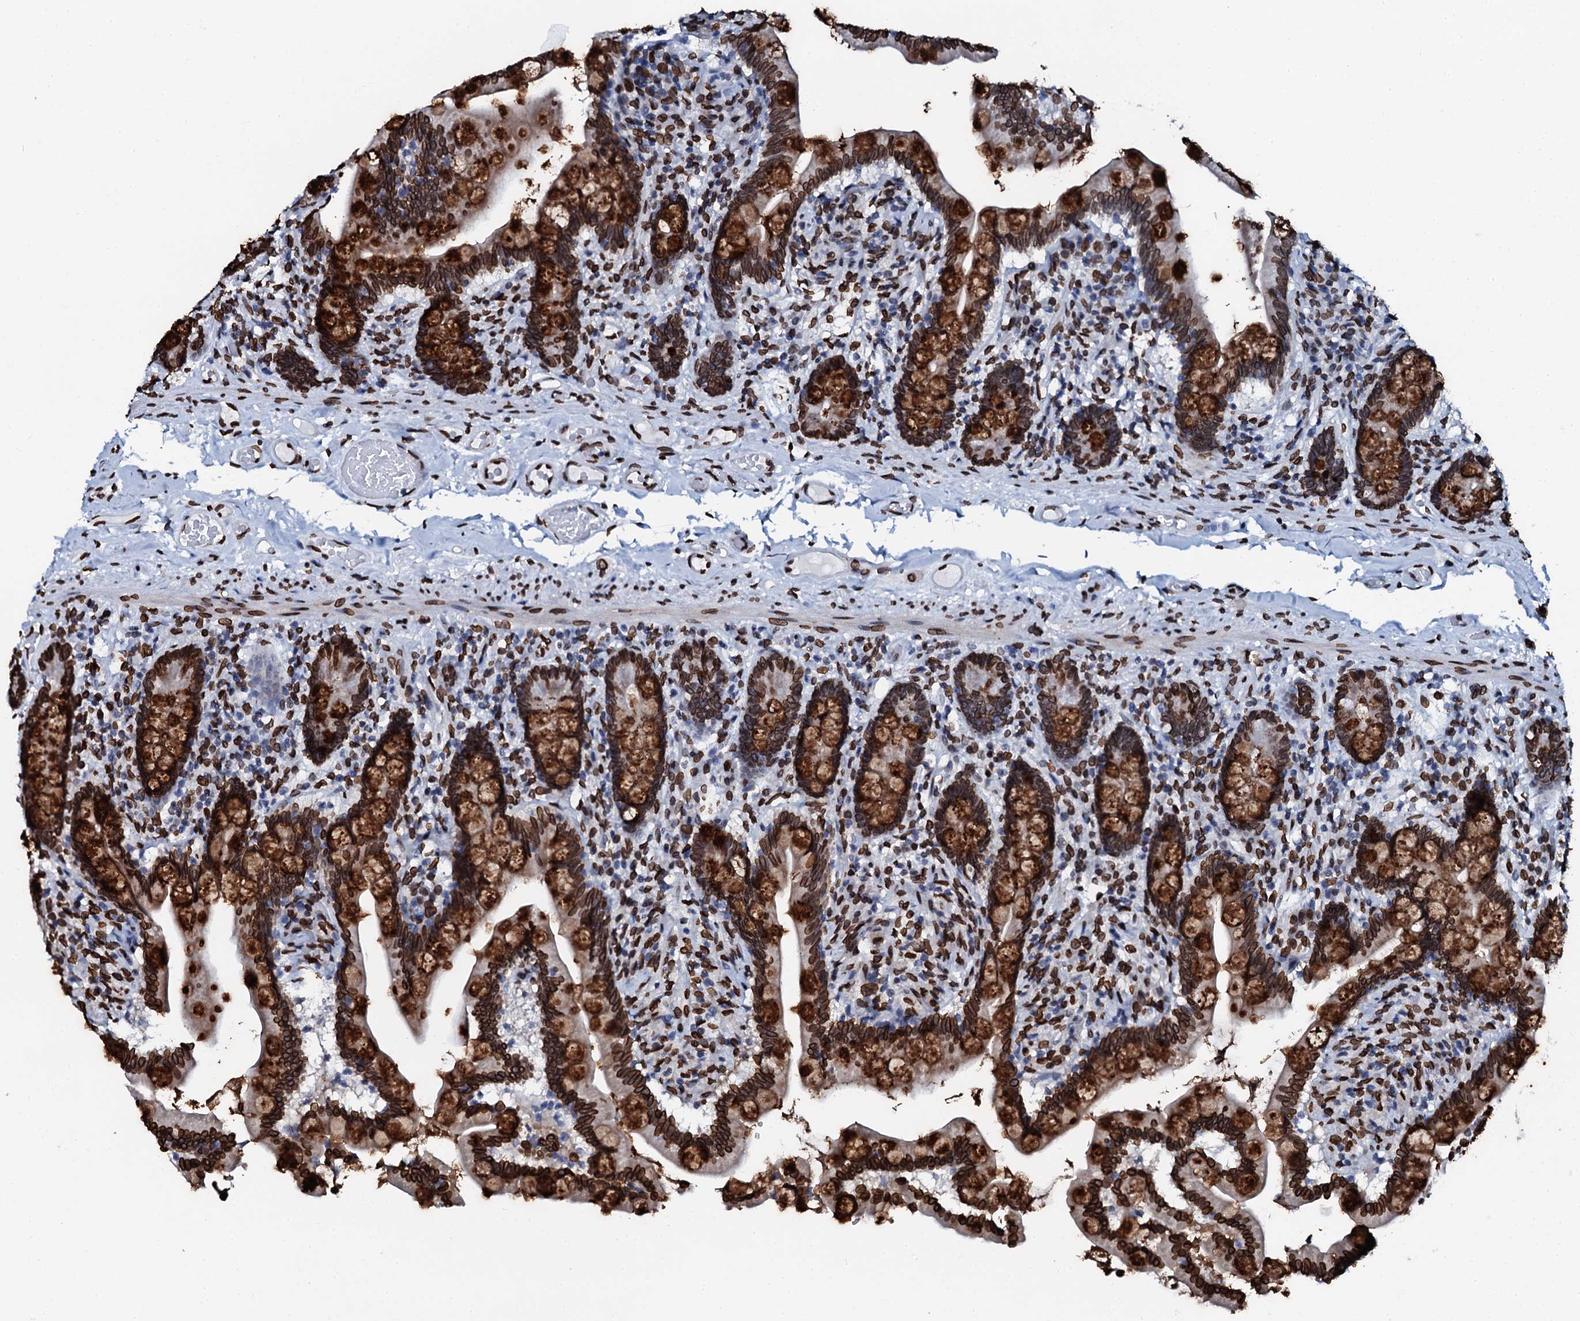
{"staining": {"intensity": "strong", "quantity": ">75%", "location": "cytoplasmic/membranous,nuclear"}, "tissue": "small intestine", "cell_type": "Glandular cells", "image_type": "normal", "snomed": [{"axis": "morphology", "description": "Normal tissue, NOS"}, {"axis": "topography", "description": "Small intestine"}], "caption": "IHC photomicrograph of benign small intestine stained for a protein (brown), which exhibits high levels of strong cytoplasmic/membranous,nuclear staining in about >75% of glandular cells.", "gene": "KATNAL2", "patient": {"sex": "female", "age": 64}}